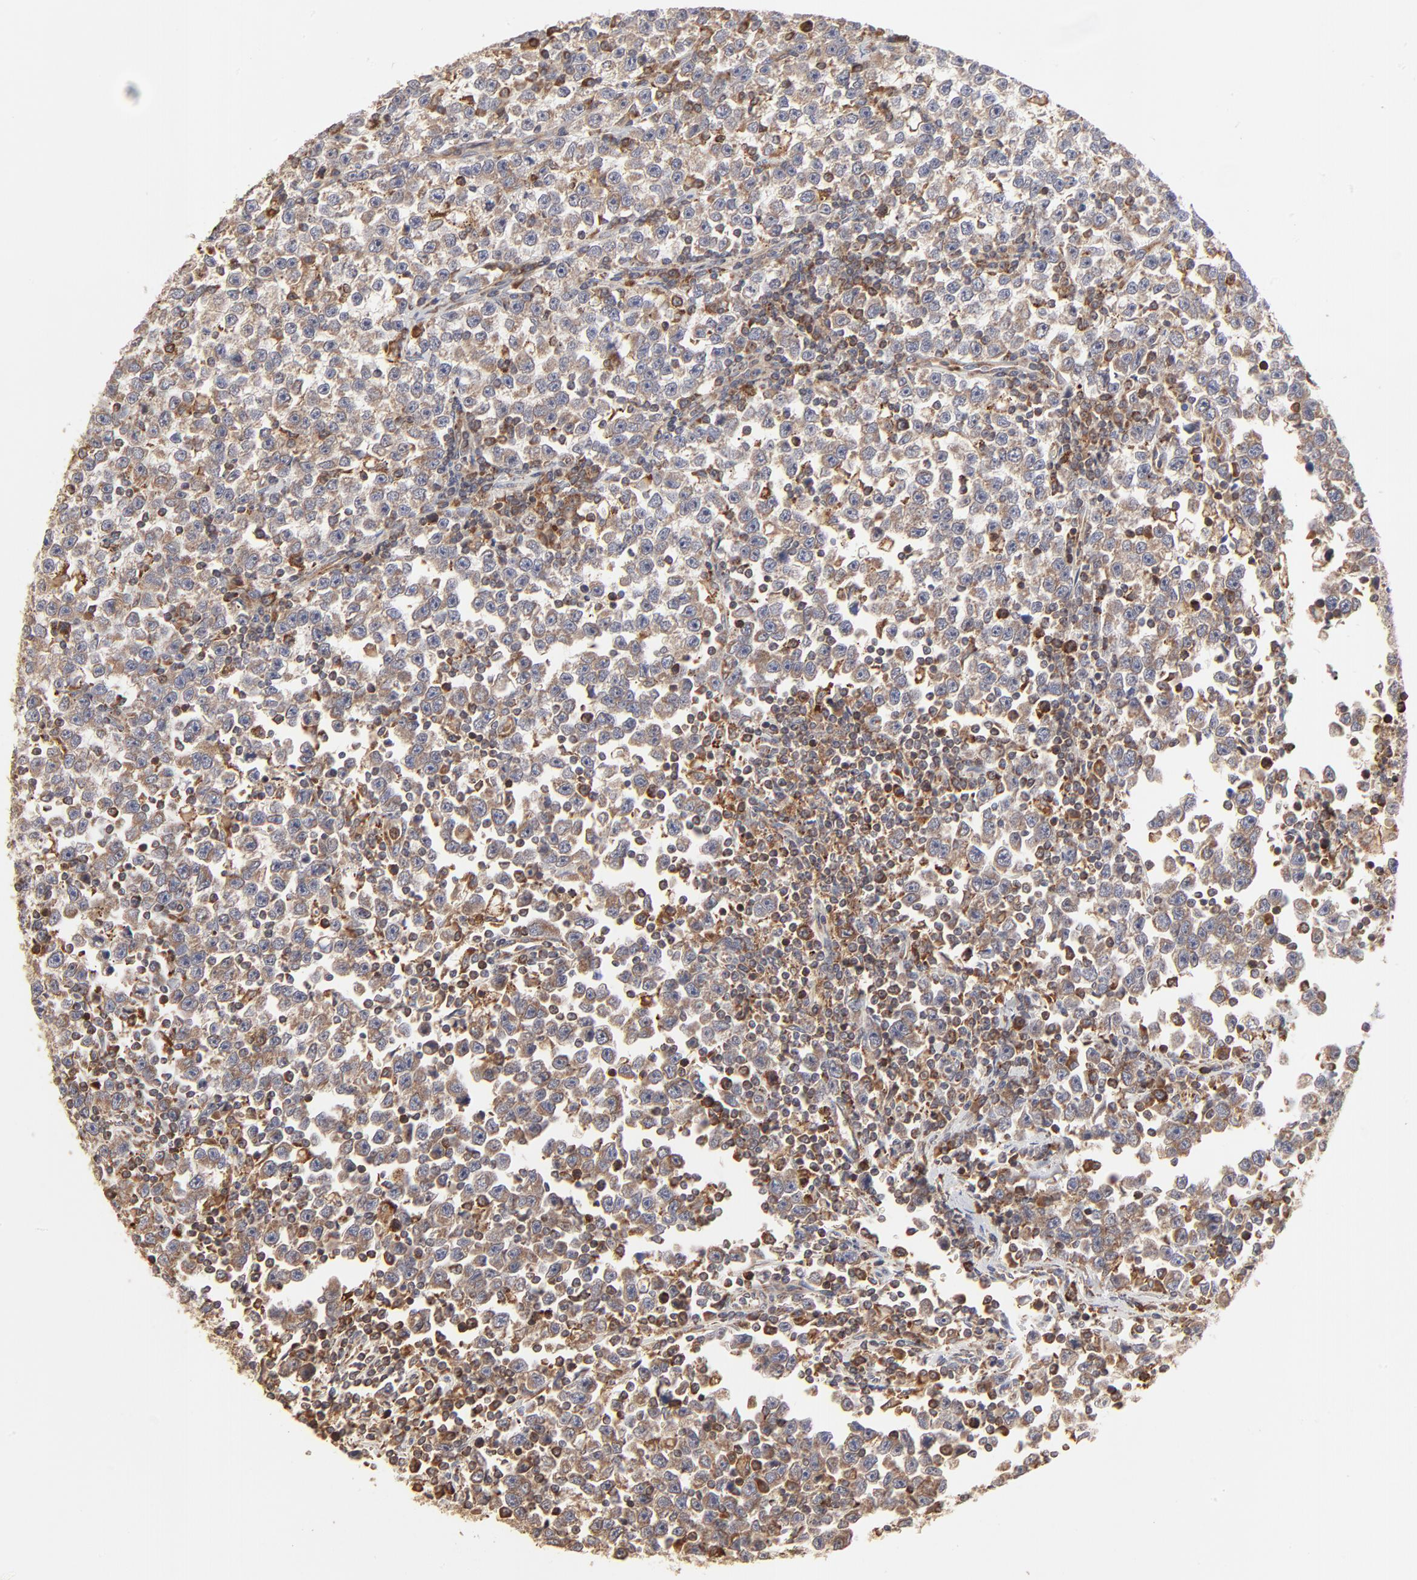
{"staining": {"intensity": "moderate", "quantity": ">75%", "location": "cytoplasmic/membranous"}, "tissue": "testis cancer", "cell_type": "Tumor cells", "image_type": "cancer", "snomed": [{"axis": "morphology", "description": "Seminoma, NOS"}, {"axis": "topography", "description": "Testis"}], "caption": "Seminoma (testis) stained with immunohistochemistry shows moderate cytoplasmic/membranous positivity in about >75% of tumor cells.", "gene": "RNF213", "patient": {"sex": "male", "age": 43}}